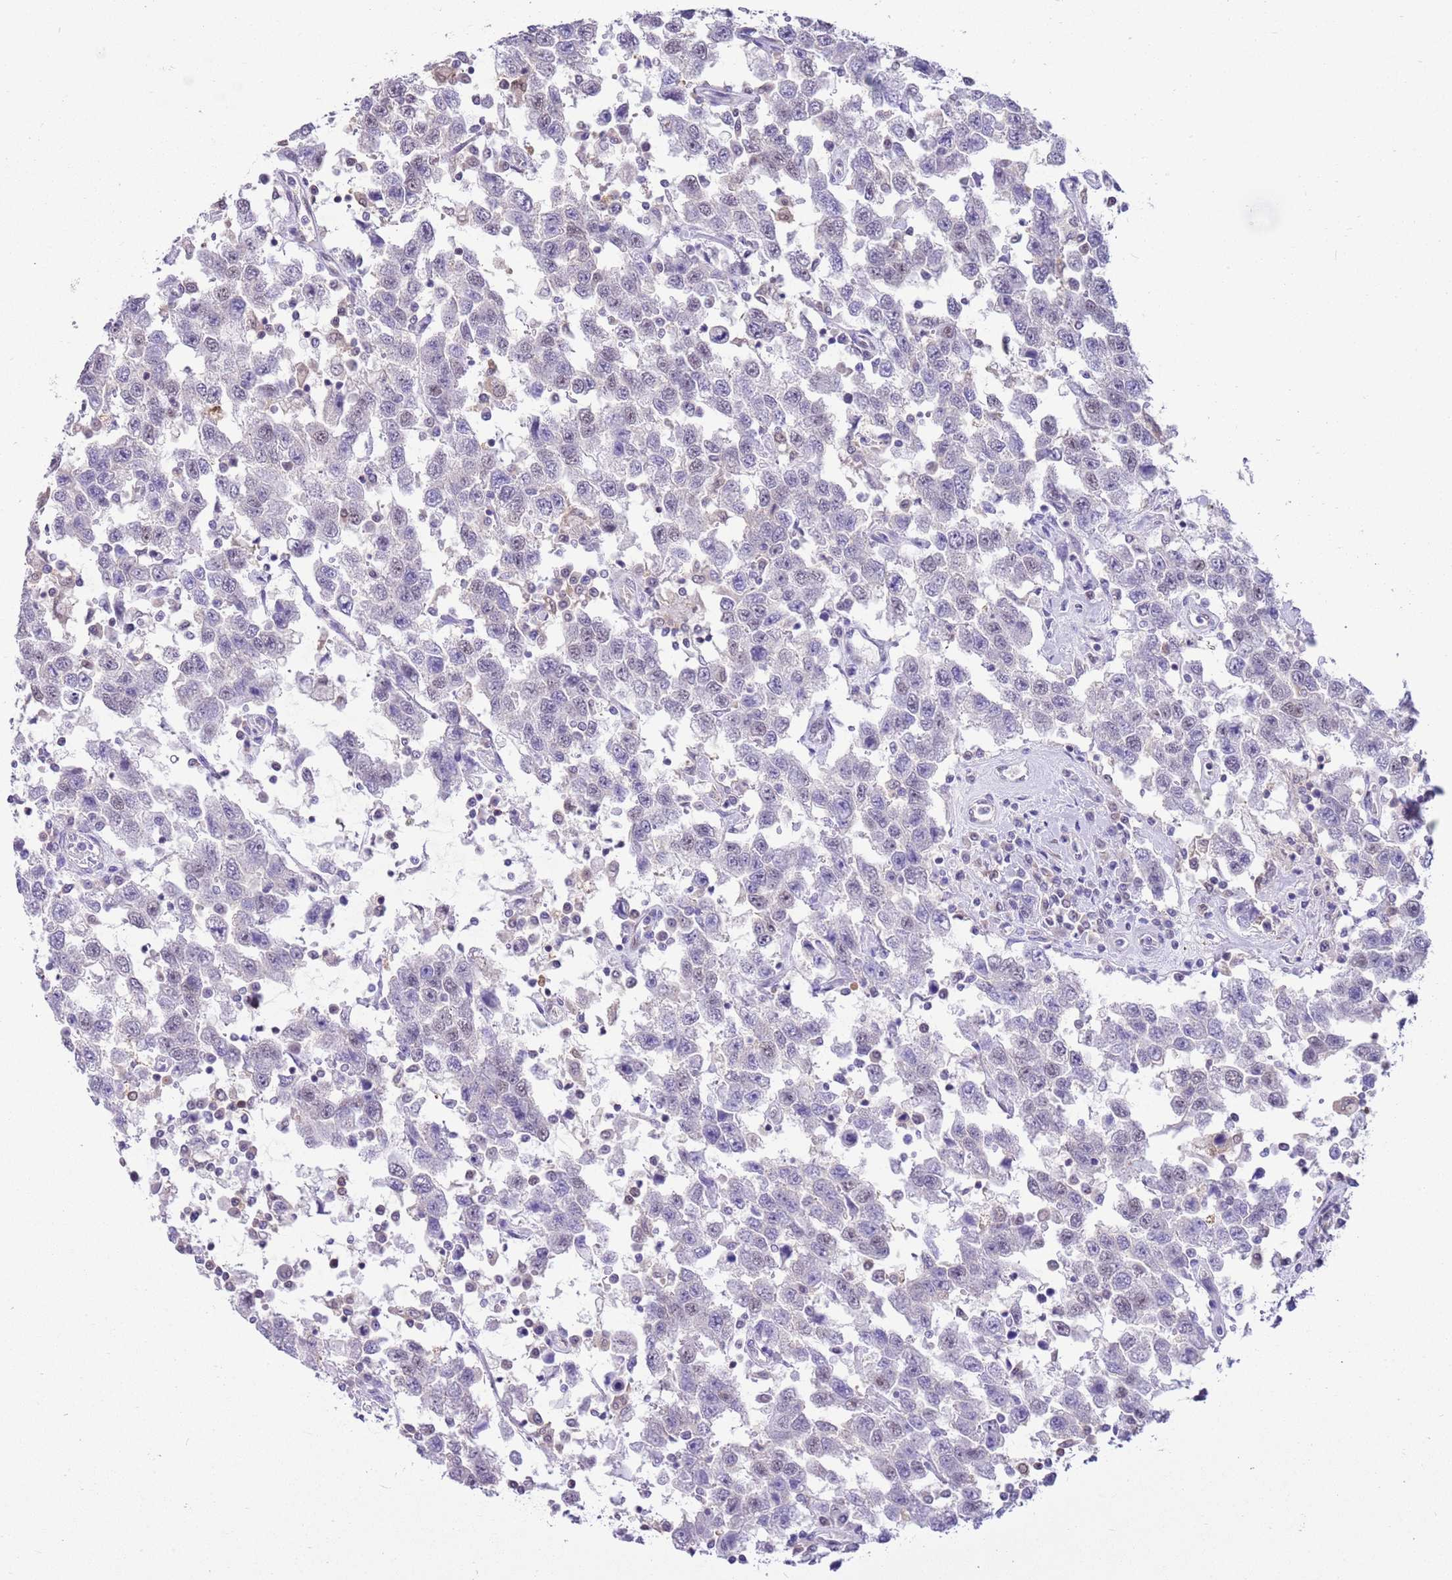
{"staining": {"intensity": "negative", "quantity": "none", "location": "none"}, "tissue": "testis cancer", "cell_type": "Tumor cells", "image_type": "cancer", "snomed": [{"axis": "morphology", "description": "Seminoma, NOS"}, {"axis": "topography", "description": "Testis"}], "caption": "This is an immunohistochemistry (IHC) micrograph of human testis seminoma. There is no expression in tumor cells.", "gene": "DDI2", "patient": {"sex": "male", "age": 41}}